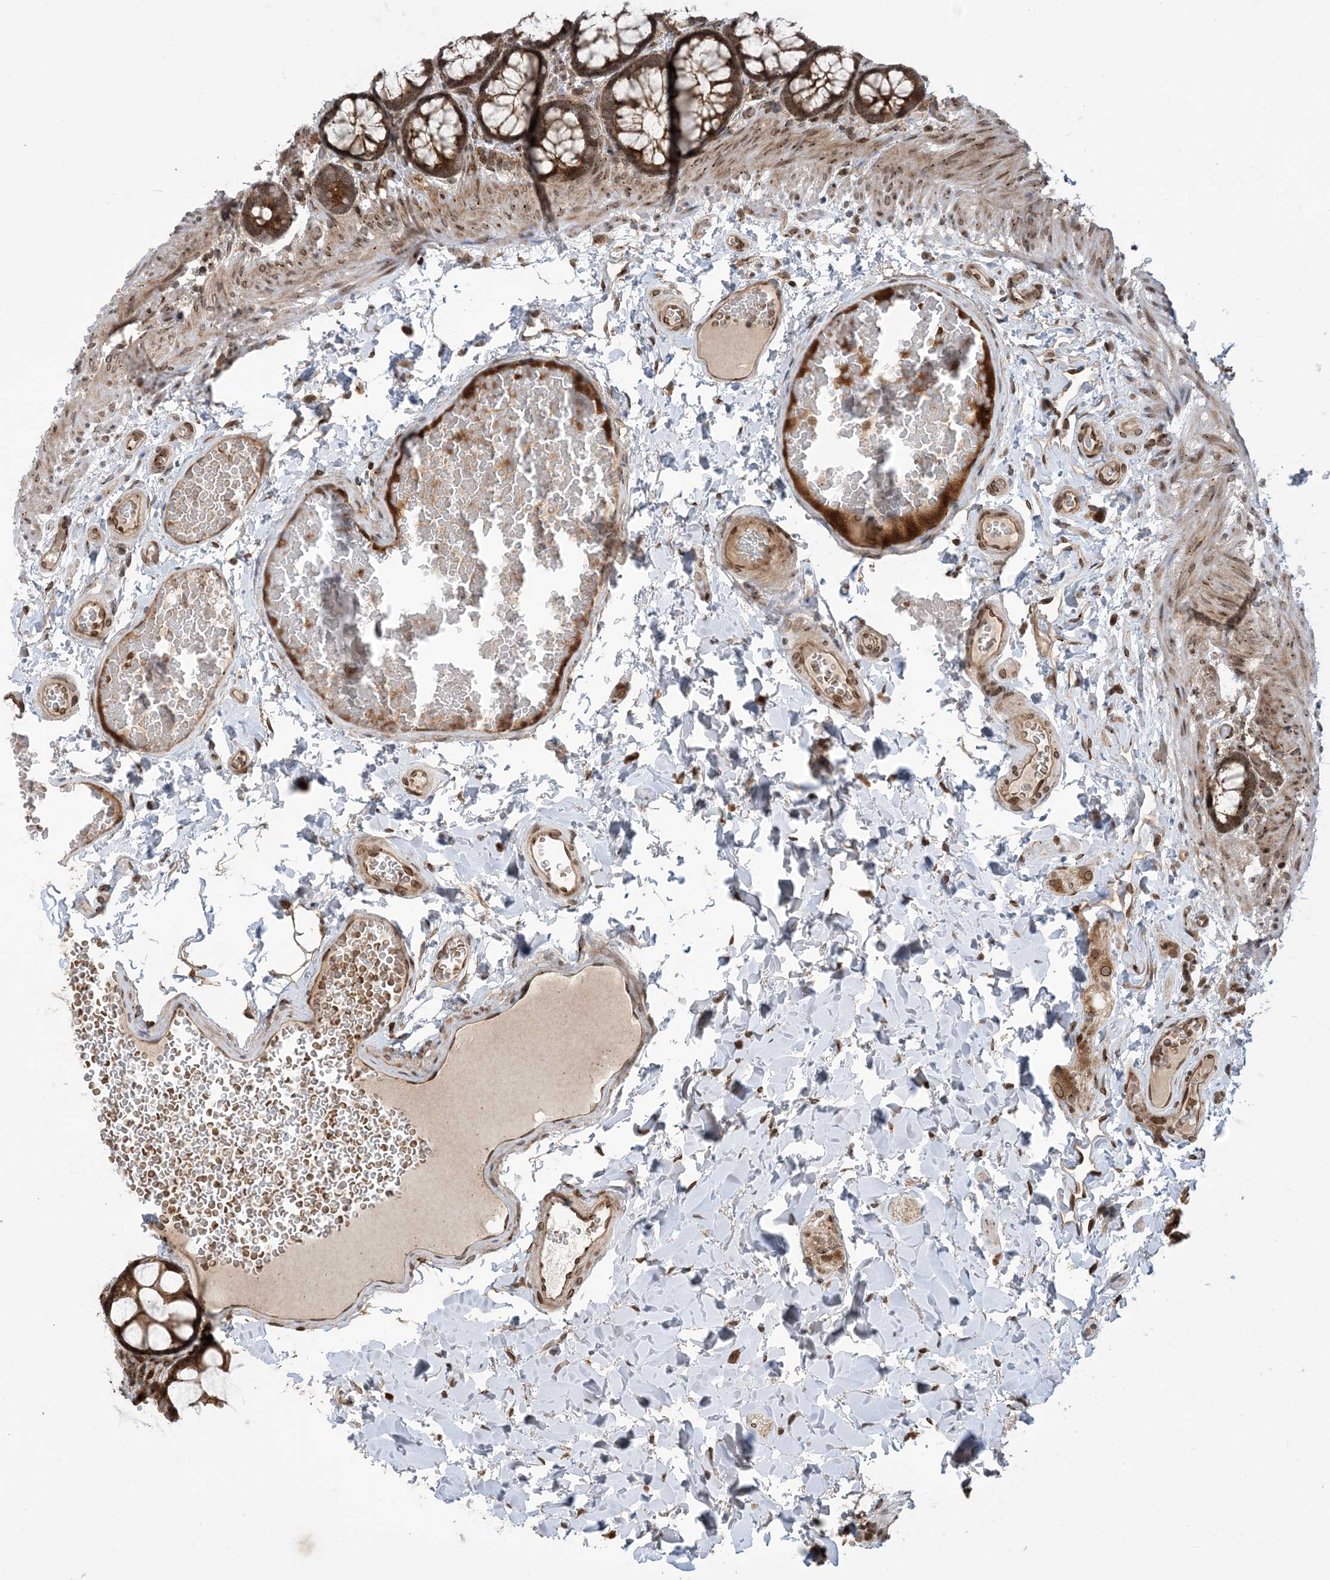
{"staining": {"intensity": "strong", "quantity": ">75%", "location": "cytoplasmic/membranous"}, "tissue": "colon", "cell_type": "Endothelial cells", "image_type": "normal", "snomed": [{"axis": "morphology", "description": "Normal tissue, NOS"}, {"axis": "topography", "description": "Colon"}], "caption": "DAB immunohistochemical staining of benign human colon reveals strong cytoplasmic/membranous protein positivity in about >75% of endothelial cells. Nuclei are stained in blue.", "gene": "CASP4", "patient": {"sex": "male", "age": 47}}